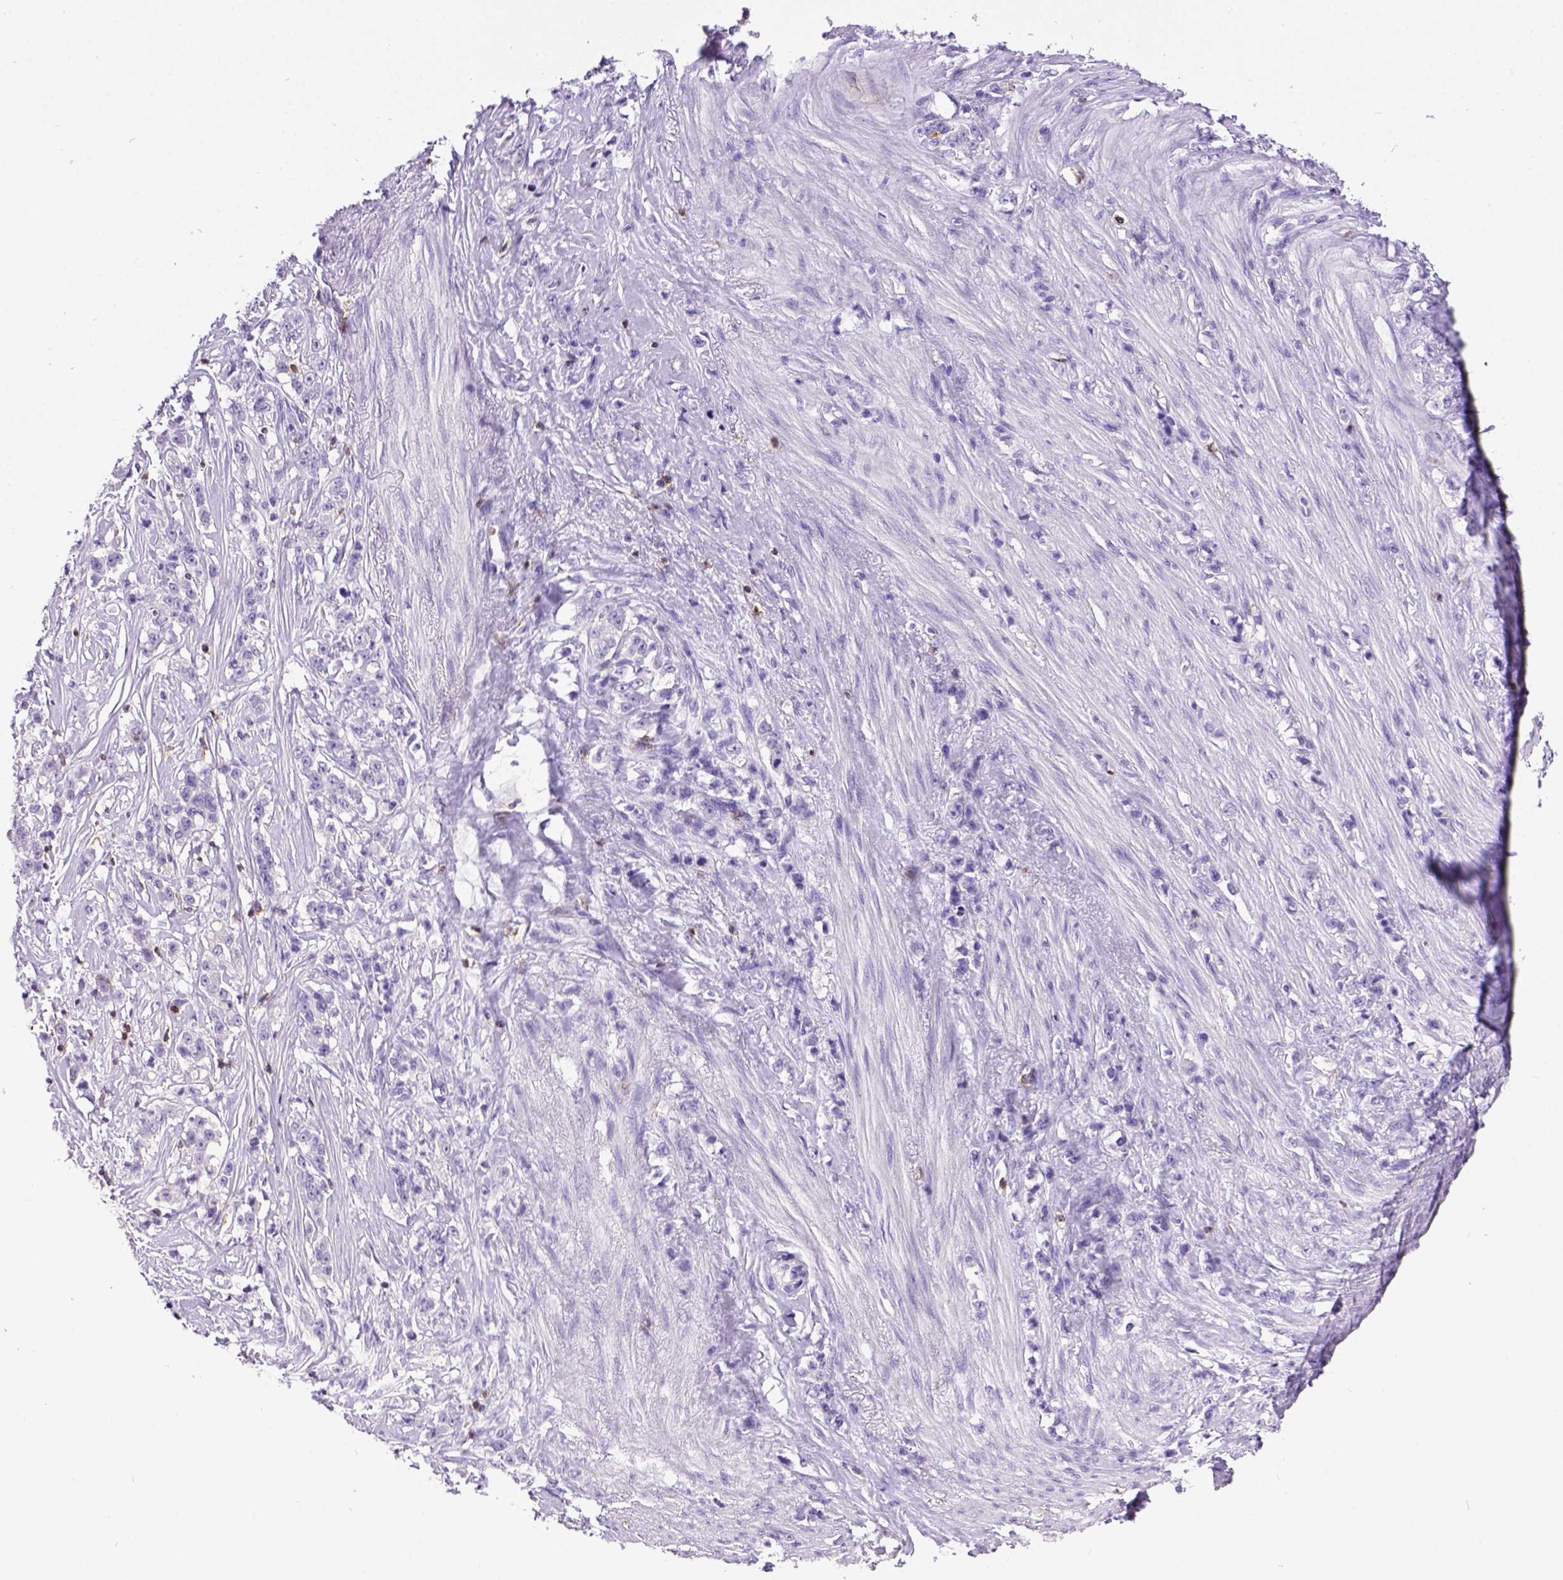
{"staining": {"intensity": "negative", "quantity": "none", "location": "none"}, "tissue": "stomach cancer", "cell_type": "Tumor cells", "image_type": "cancer", "snomed": [{"axis": "morphology", "description": "Adenocarcinoma, NOS"}, {"axis": "topography", "description": "Stomach, lower"}], "caption": "An immunohistochemistry (IHC) image of adenocarcinoma (stomach) is shown. There is no staining in tumor cells of adenocarcinoma (stomach). Nuclei are stained in blue.", "gene": "CD3E", "patient": {"sex": "male", "age": 88}}